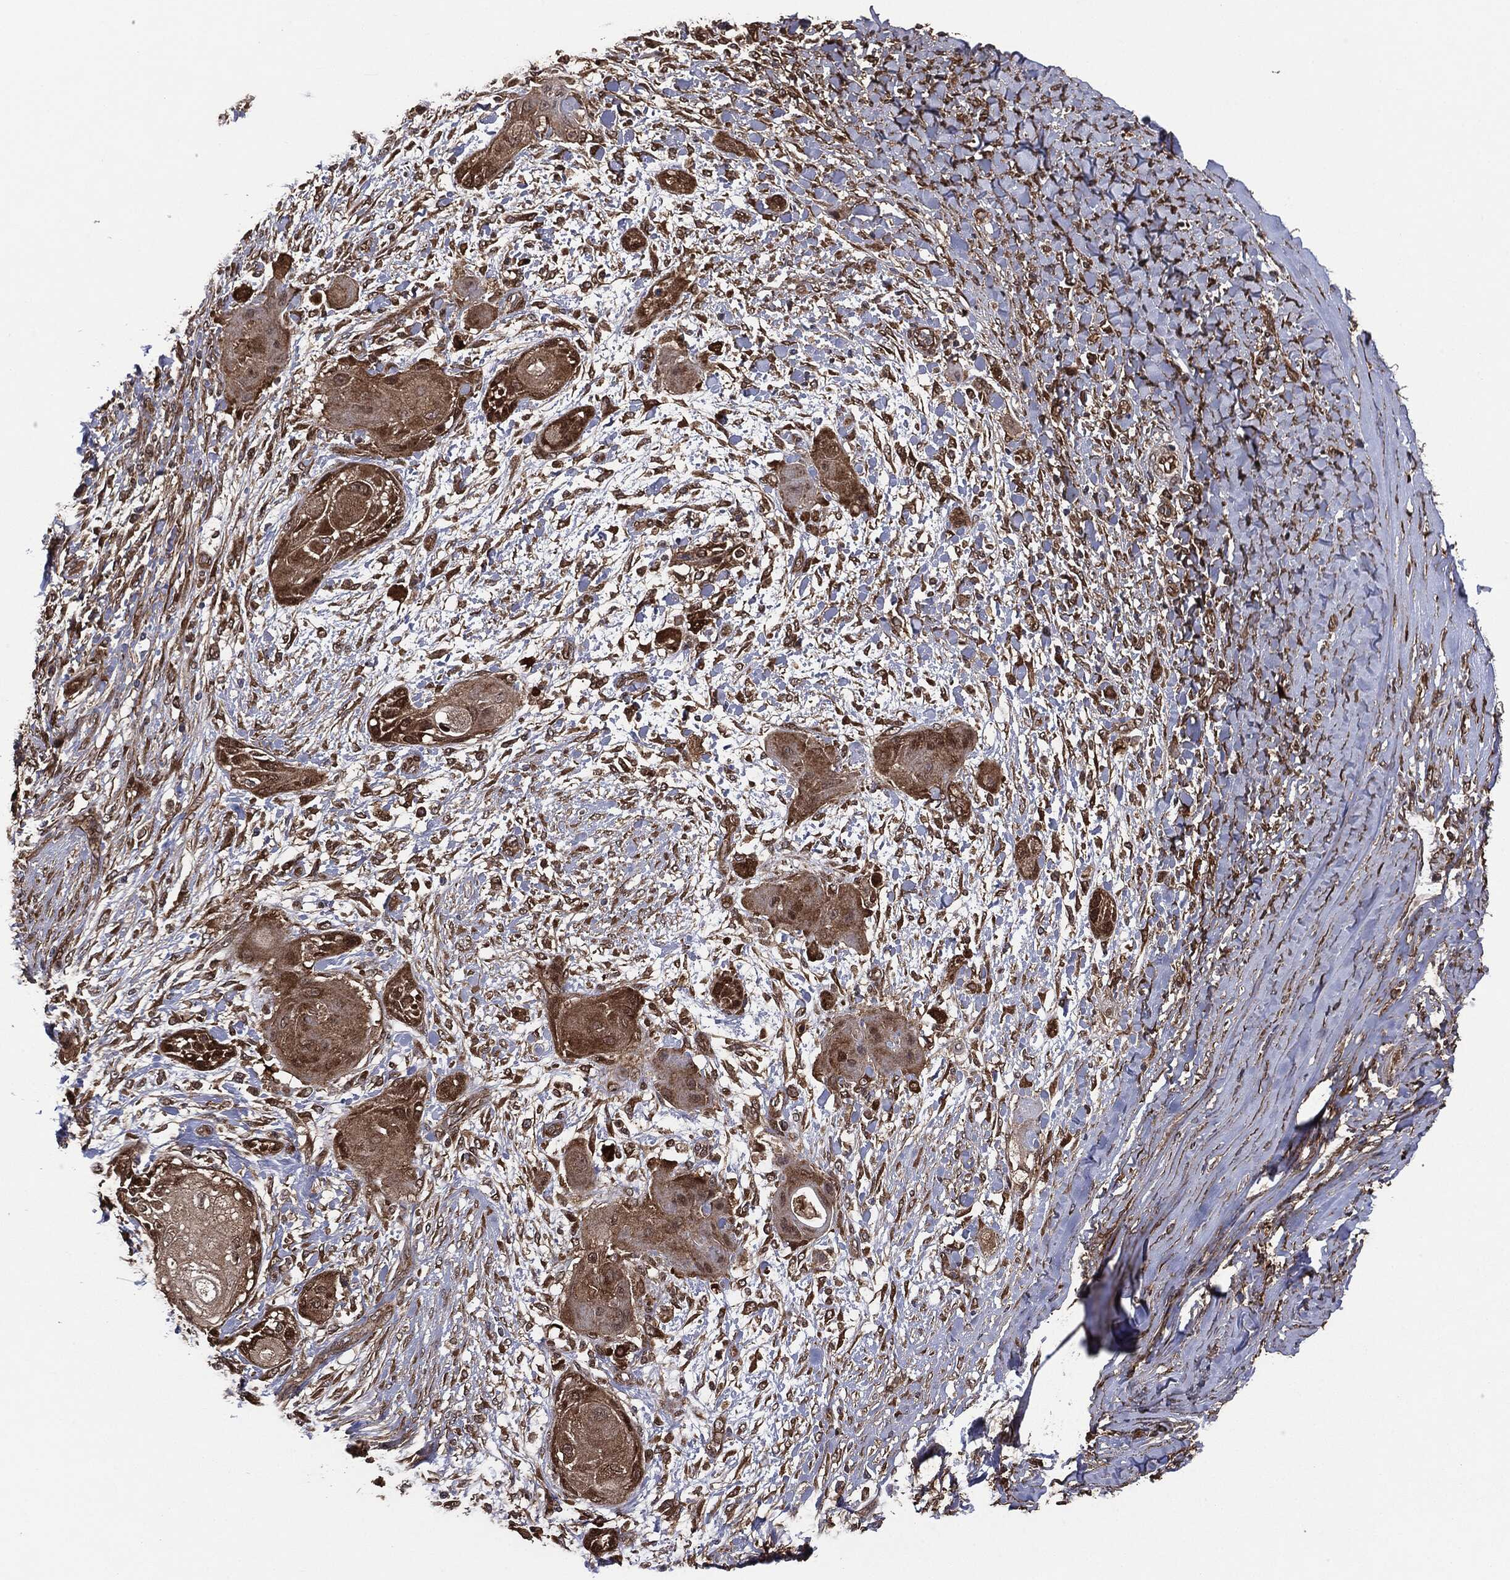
{"staining": {"intensity": "moderate", "quantity": ">75%", "location": "cytoplasmic/membranous"}, "tissue": "skin cancer", "cell_type": "Tumor cells", "image_type": "cancer", "snomed": [{"axis": "morphology", "description": "Squamous cell carcinoma, NOS"}, {"axis": "topography", "description": "Skin"}], "caption": "This histopathology image demonstrates skin squamous cell carcinoma stained with immunohistochemistry (IHC) to label a protein in brown. The cytoplasmic/membranous of tumor cells show moderate positivity for the protein. Nuclei are counter-stained blue.", "gene": "NME1", "patient": {"sex": "male", "age": 62}}